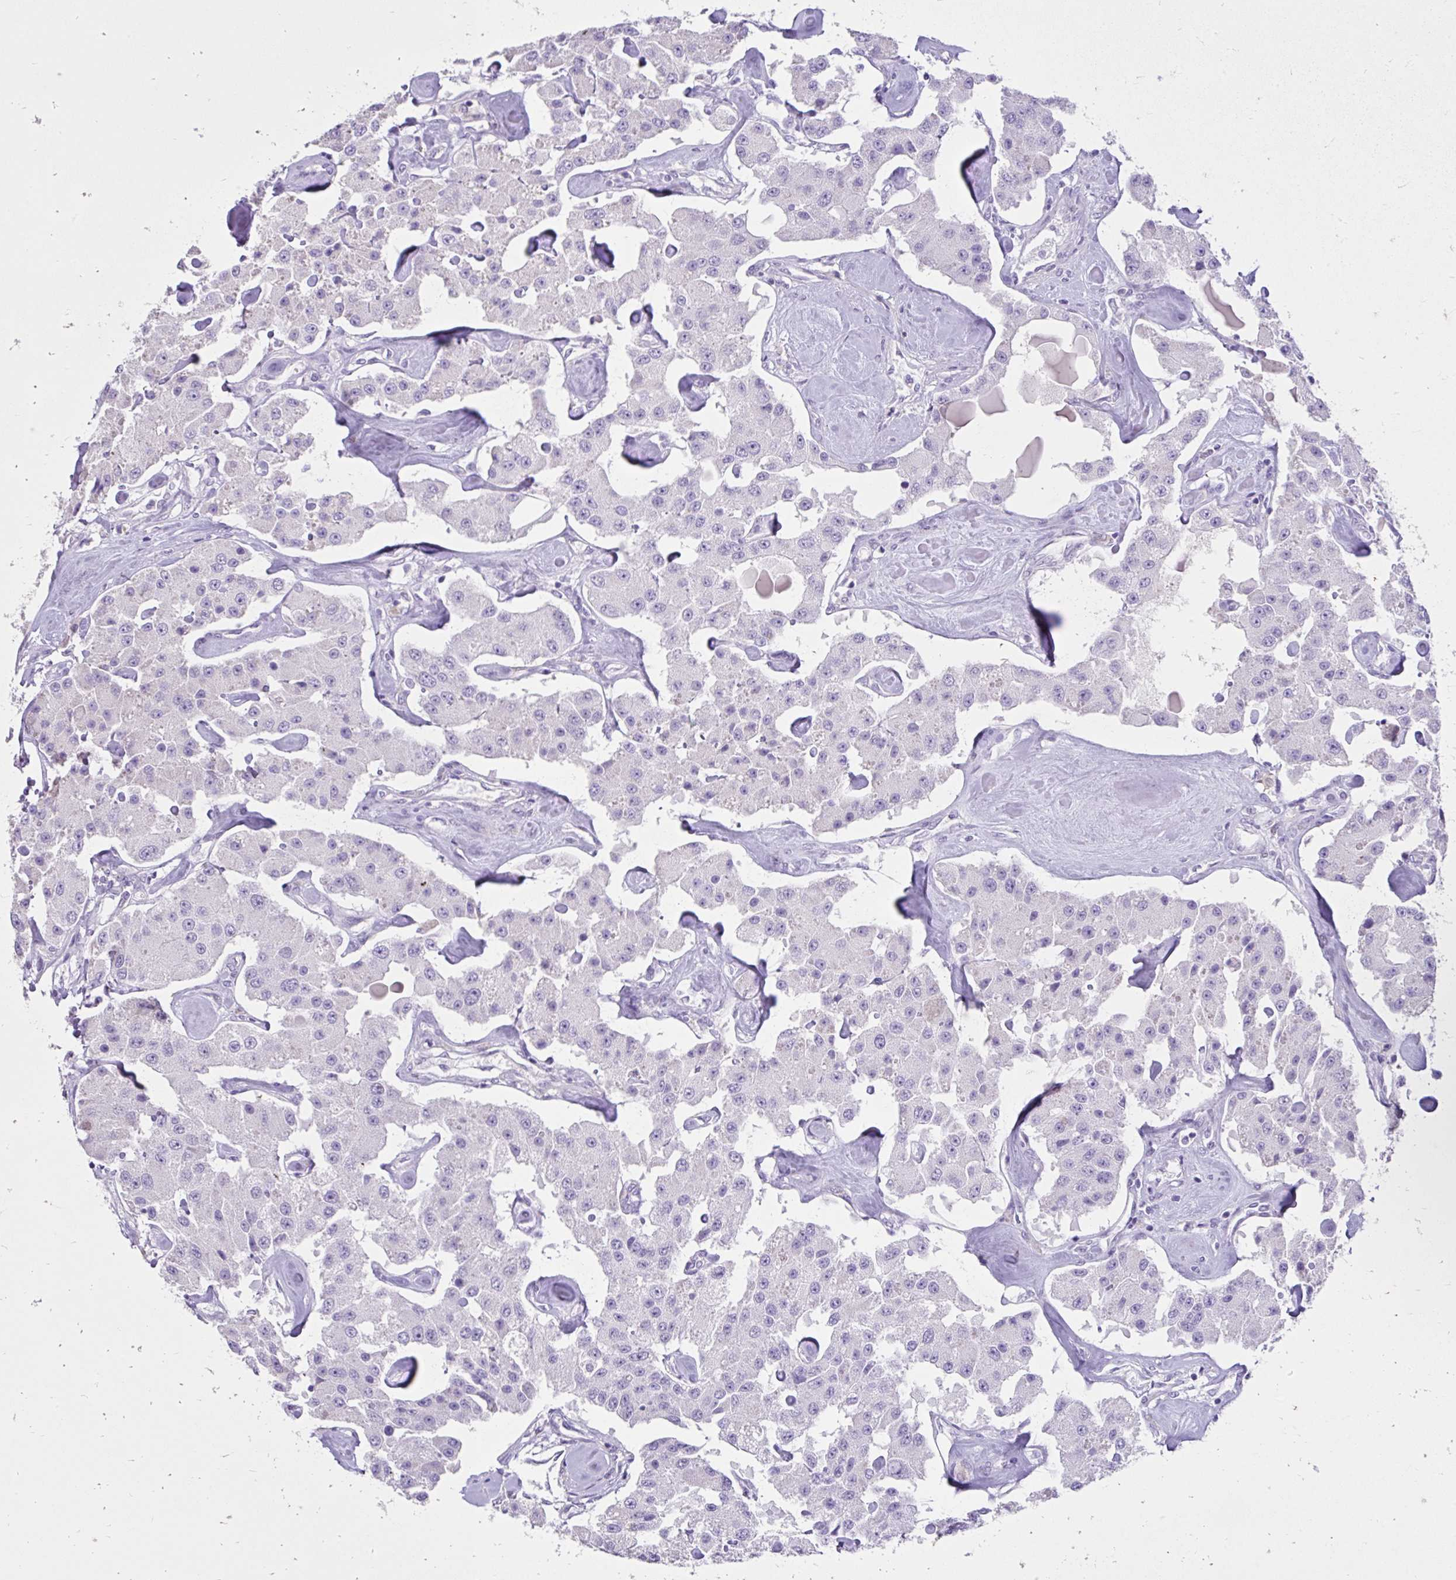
{"staining": {"intensity": "negative", "quantity": "none", "location": "none"}, "tissue": "carcinoid", "cell_type": "Tumor cells", "image_type": "cancer", "snomed": [{"axis": "morphology", "description": "Carcinoid, malignant, NOS"}, {"axis": "topography", "description": "Pancreas"}], "caption": "Protein analysis of carcinoid (malignant) displays no significant staining in tumor cells. Nuclei are stained in blue.", "gene": "NHLH2", "patient": {"sex": "male", "age": 41}}